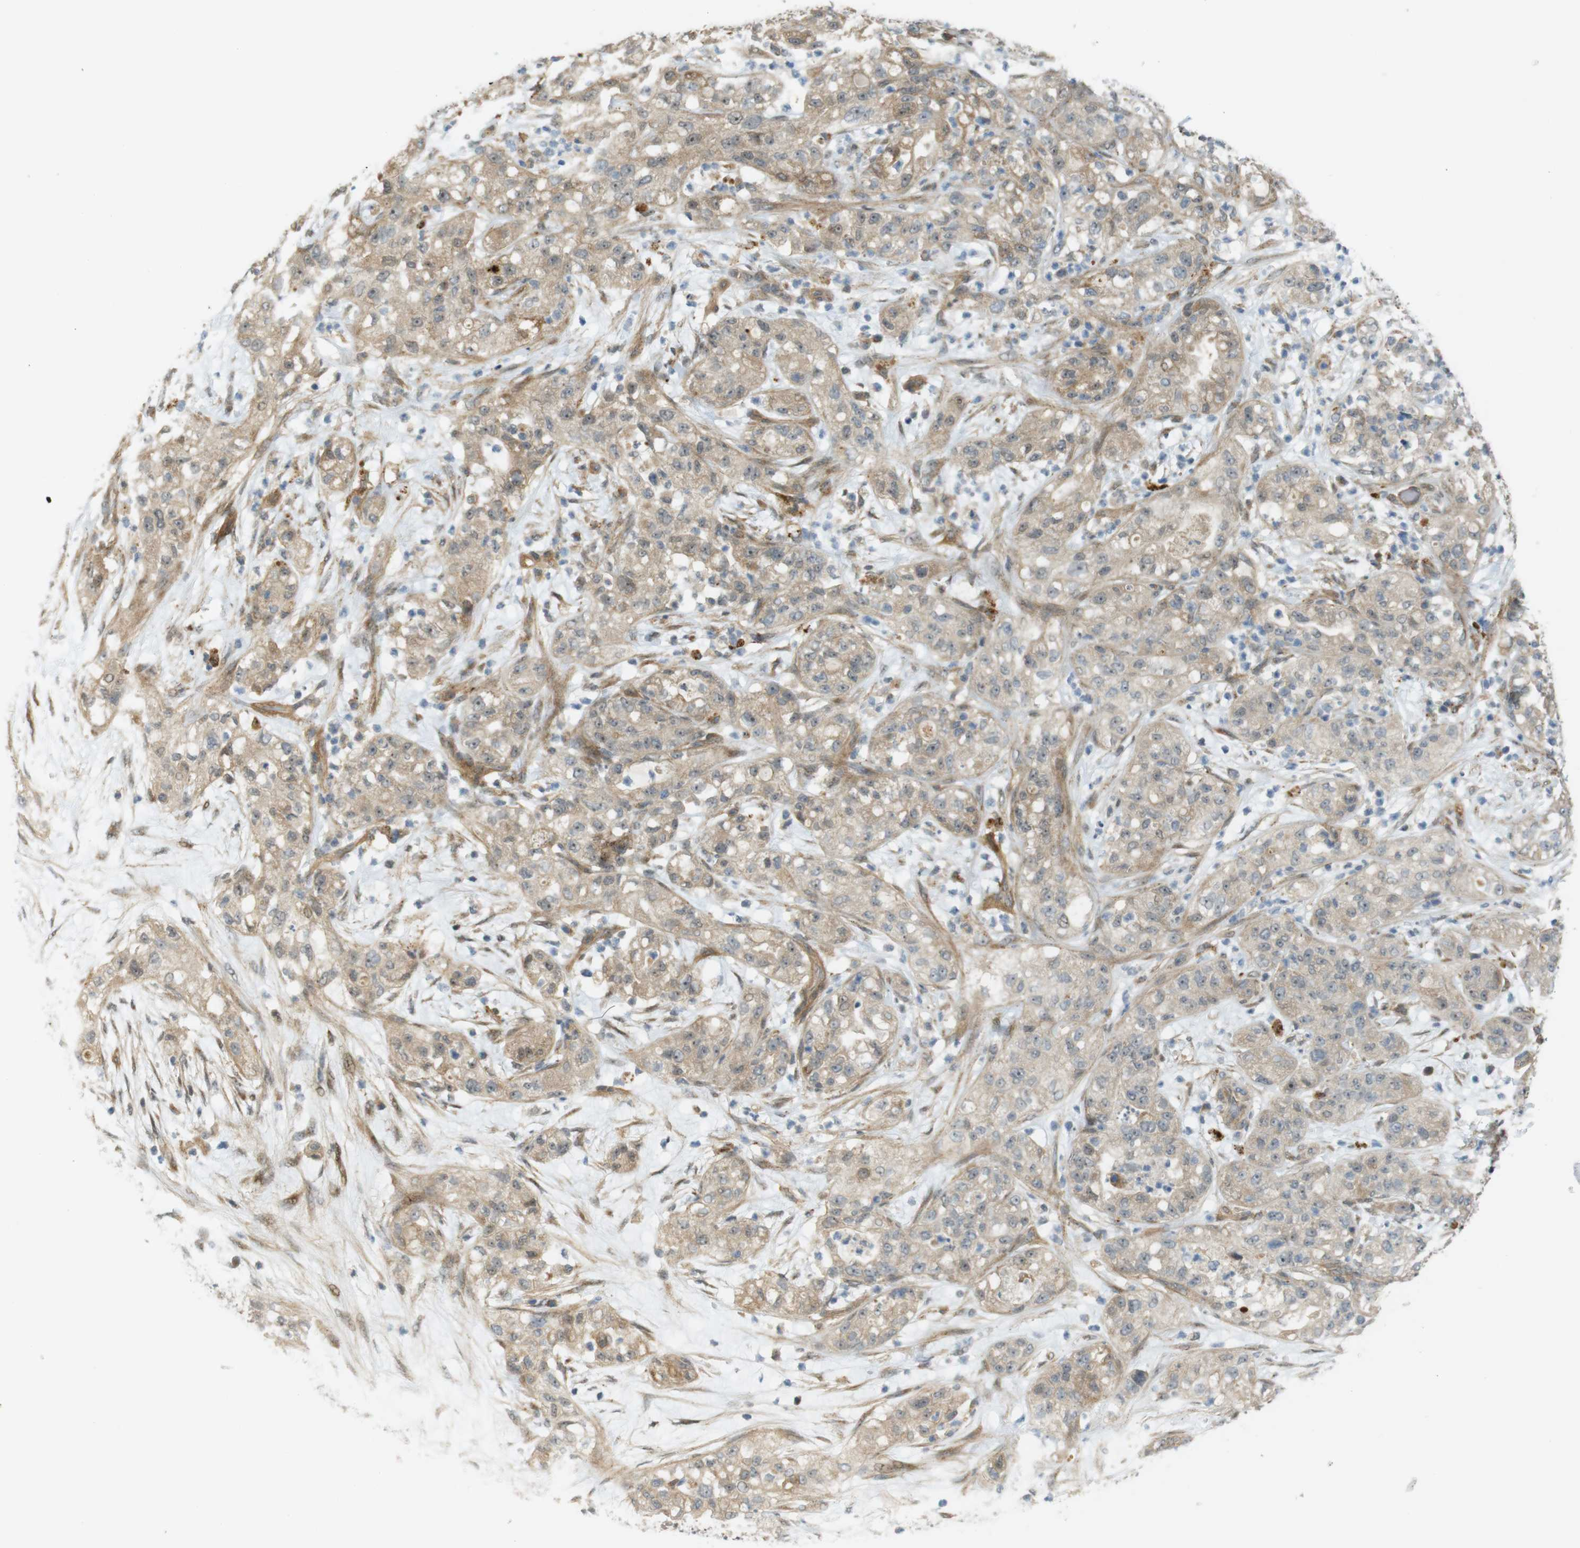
{"staining": {"intensity": "weak", "quantity": ">75%", "location": "cytoplasmic/membranous,nuclear"}, "tissue": "pancreatic cancer", "cell_type": "Tumor cells", "image_type": "cancer", "snomed": [{"axis": "morphology", "description": "Adenocarcinoma, NOS"}, {"axis": "topography", "description": "Pancreas"}], "caption": "Tumor cells display low levels of weak cytoplasmic/membranous and nuclear staining in about >75% of cells in human pancreatic cancer.", "gene": "TSPAN9", "patient": {"sex": "female", "age": 78}}